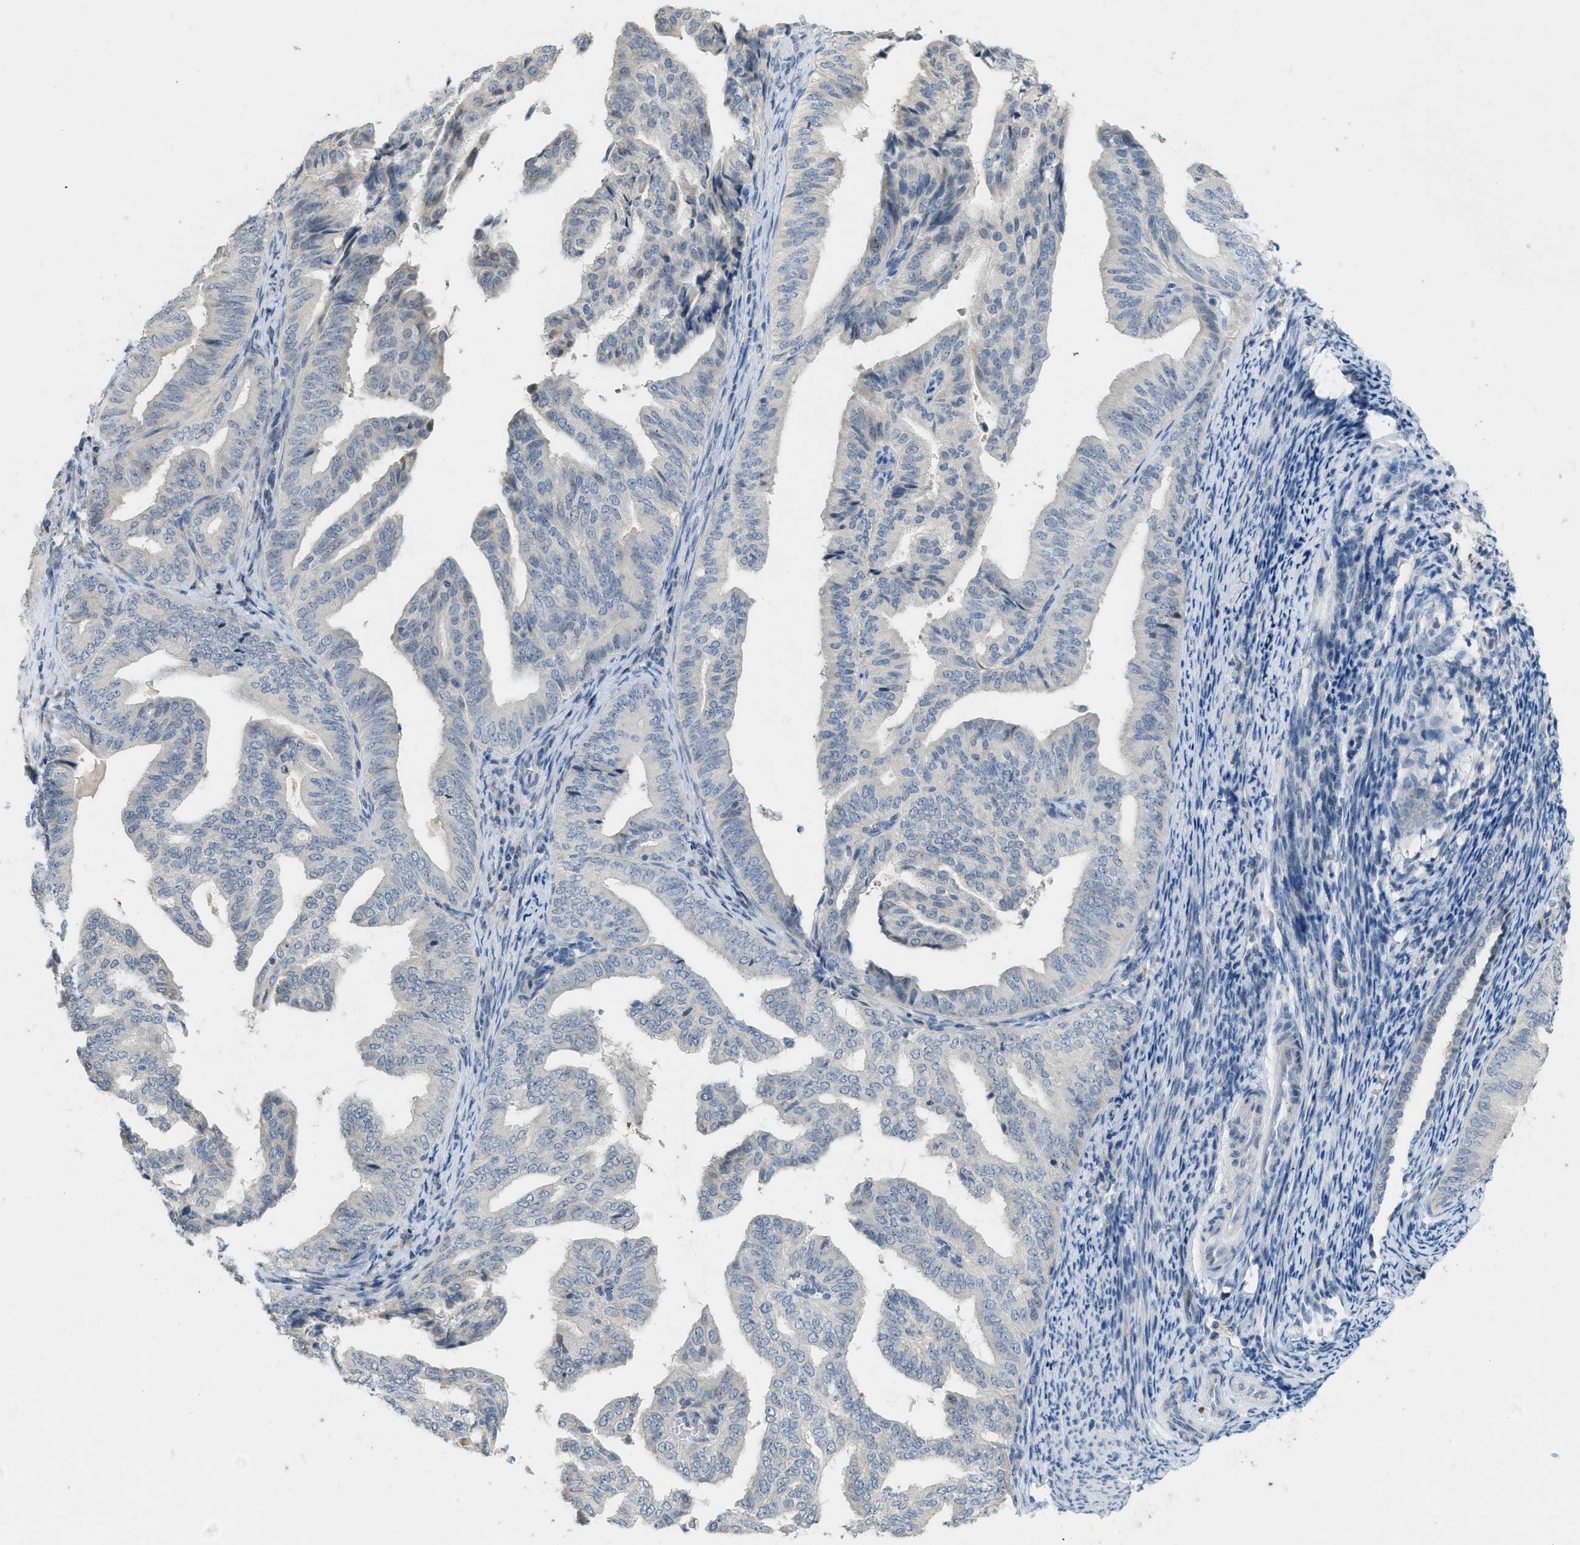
{"staining": {"intensity": "negative", "quantity": "none", "location": "none"}, "tissue": "endometrial cancer", "cell_type": "Tumor cells", "image_type": "cancer", "snomed": [{"axis": "morphology", "description": "Adenocarcinoma, NOS"}, {"axis": "topography", "description": "Endometrium"}], "caption": "Immunohistochemical staining of human endometrial cancer demonstrates no significant positivity in tumor cells. (Stains: DAB immunohistochemistry with hematoxylin counter stain, Microscopy: brightfield microscopy at high magnification).", "gene": "TXNDC2", "patient": {"sex": "female", "age": 58}}